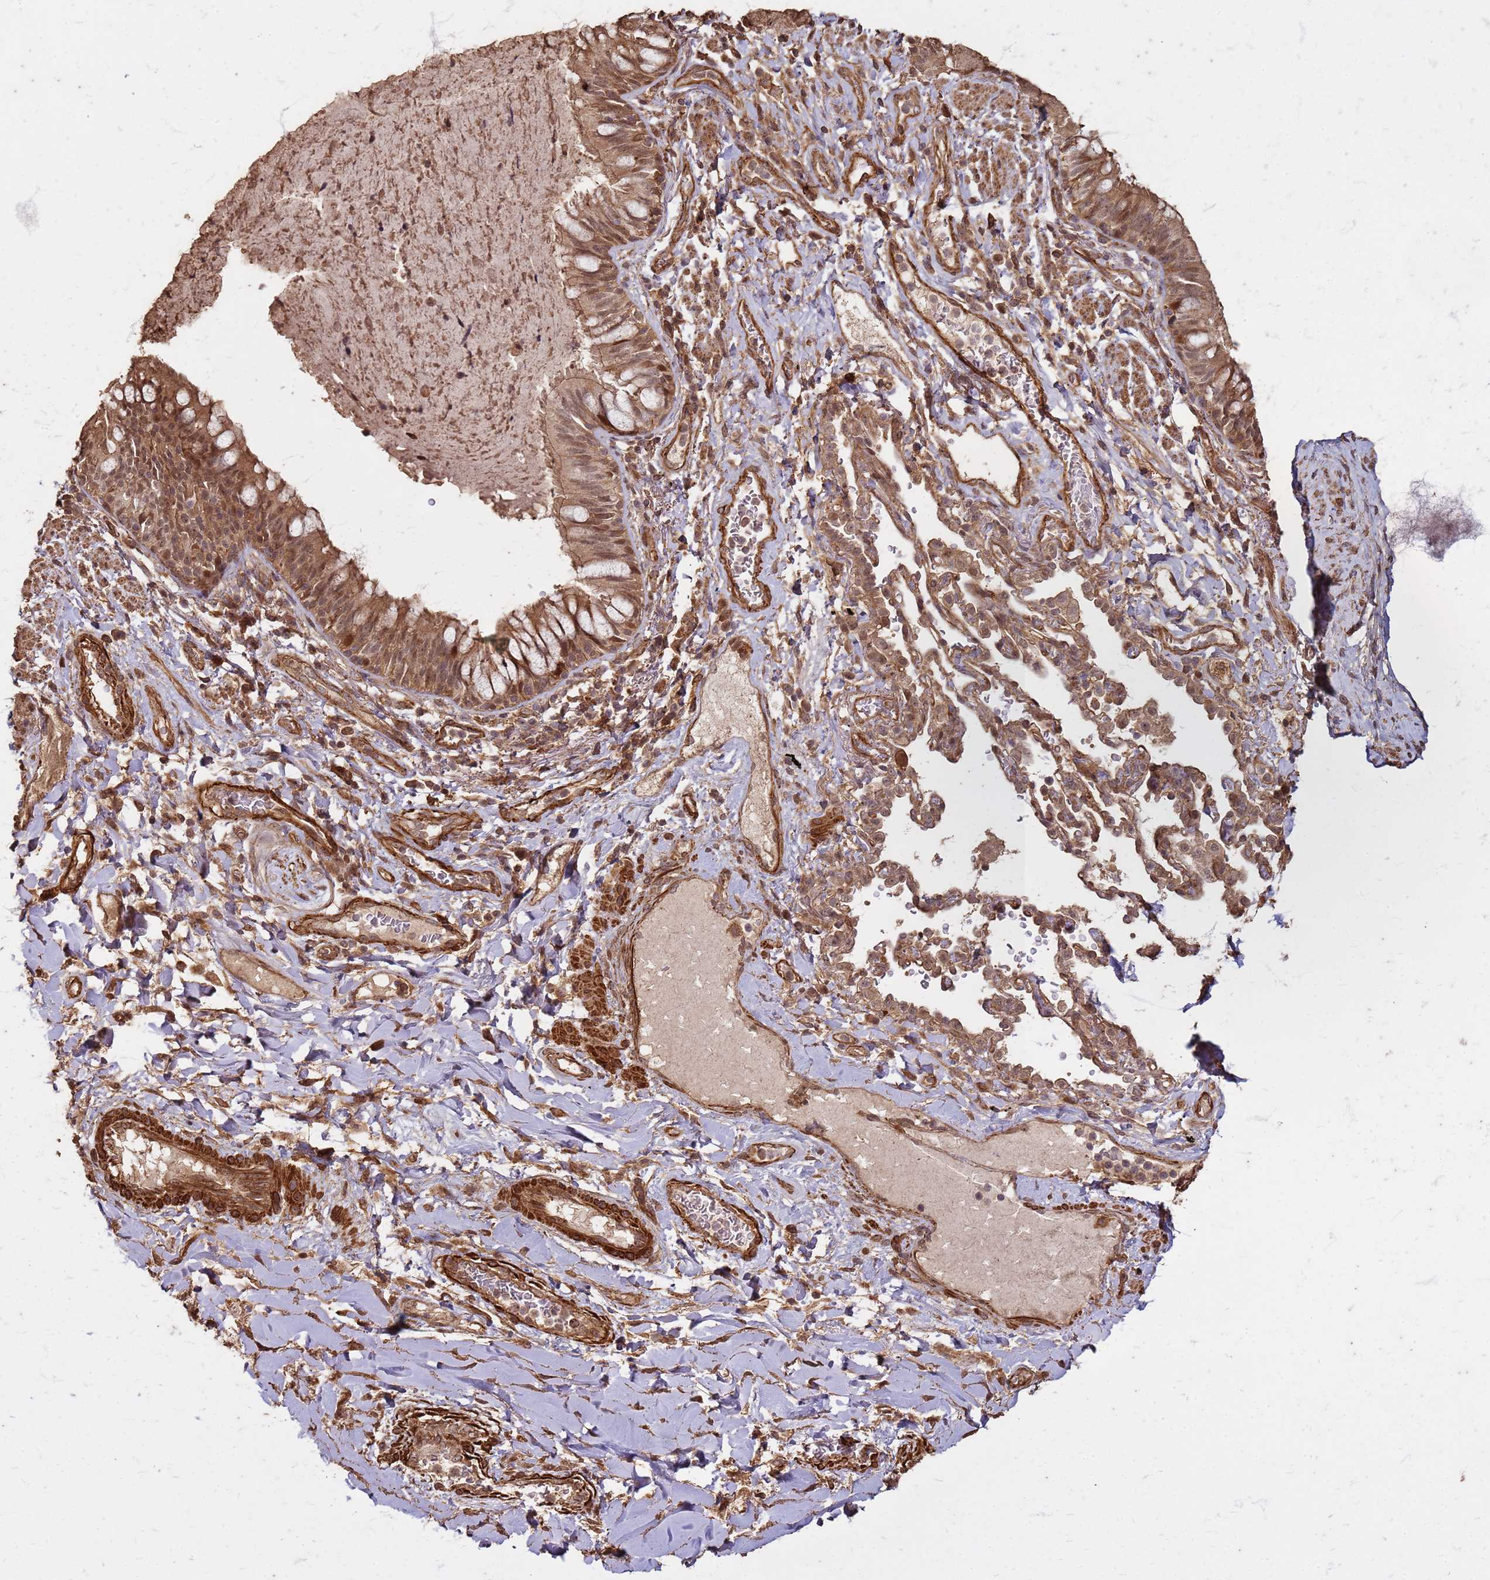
{"staining": {"intensity": "moderate", "quantity": ">75%", "location": "cytoplasmic/membranous,nuclear"}, "tissue": "nasopharynx", "cell_type": "Respiratory epithelial cells", "image_type": "normal", "snomed": [{"axis": "morphology", "description": "Normal tissue, NOS"}, {"axis": "topography", "description": "Nasopharynx"}], "caption": "The image shows immunohistochemical staining of benign nasopharynx. There is moderate cytoplasmic/membranous,nuclear staining is identified in approximately >75% of respiratory epithelial cells.", "gene": "KIF26A", "patient": {"sex": "male", "age": 64}}